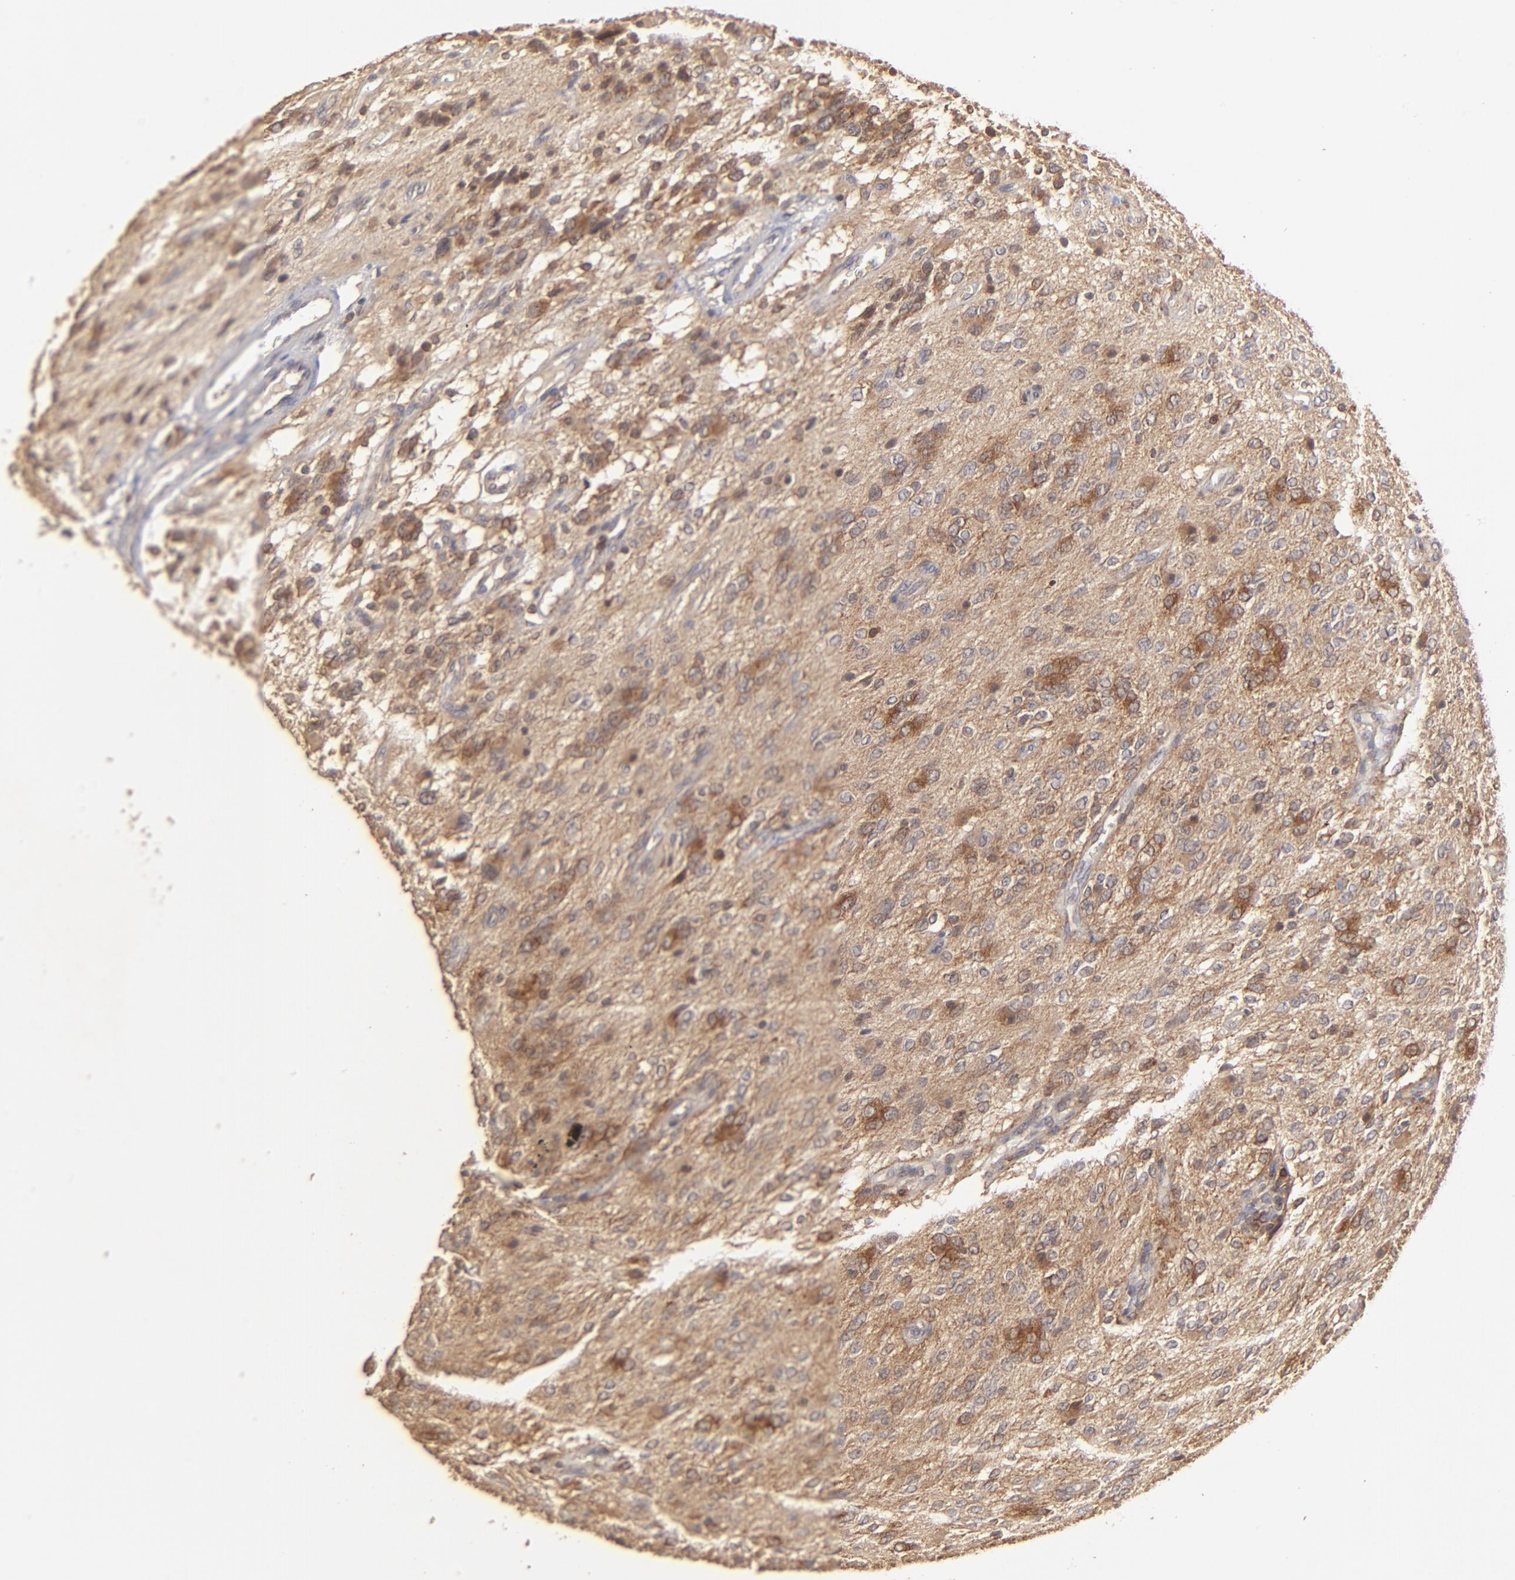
{"staining": {"intensity": "moderate", "quantity": ">75%", "location": "cytoplasmic/membranous"}, "tissue": "glioma", "cell_type": "Tumor cells", "image_type": "cancer", "snomed": [{"axis": "morphology", "description": "Glioma, malignant, Low grade"}, {"axis": "topography", "description": "Brain"}], "caption": "About >75% of tumor cells in human glioma display moderate cytoplasmic/membranous protein expression as visualized by brown immunohistochemical staining.", "gene": "STON2", "patient": {"sex": "female", "age": 15}}